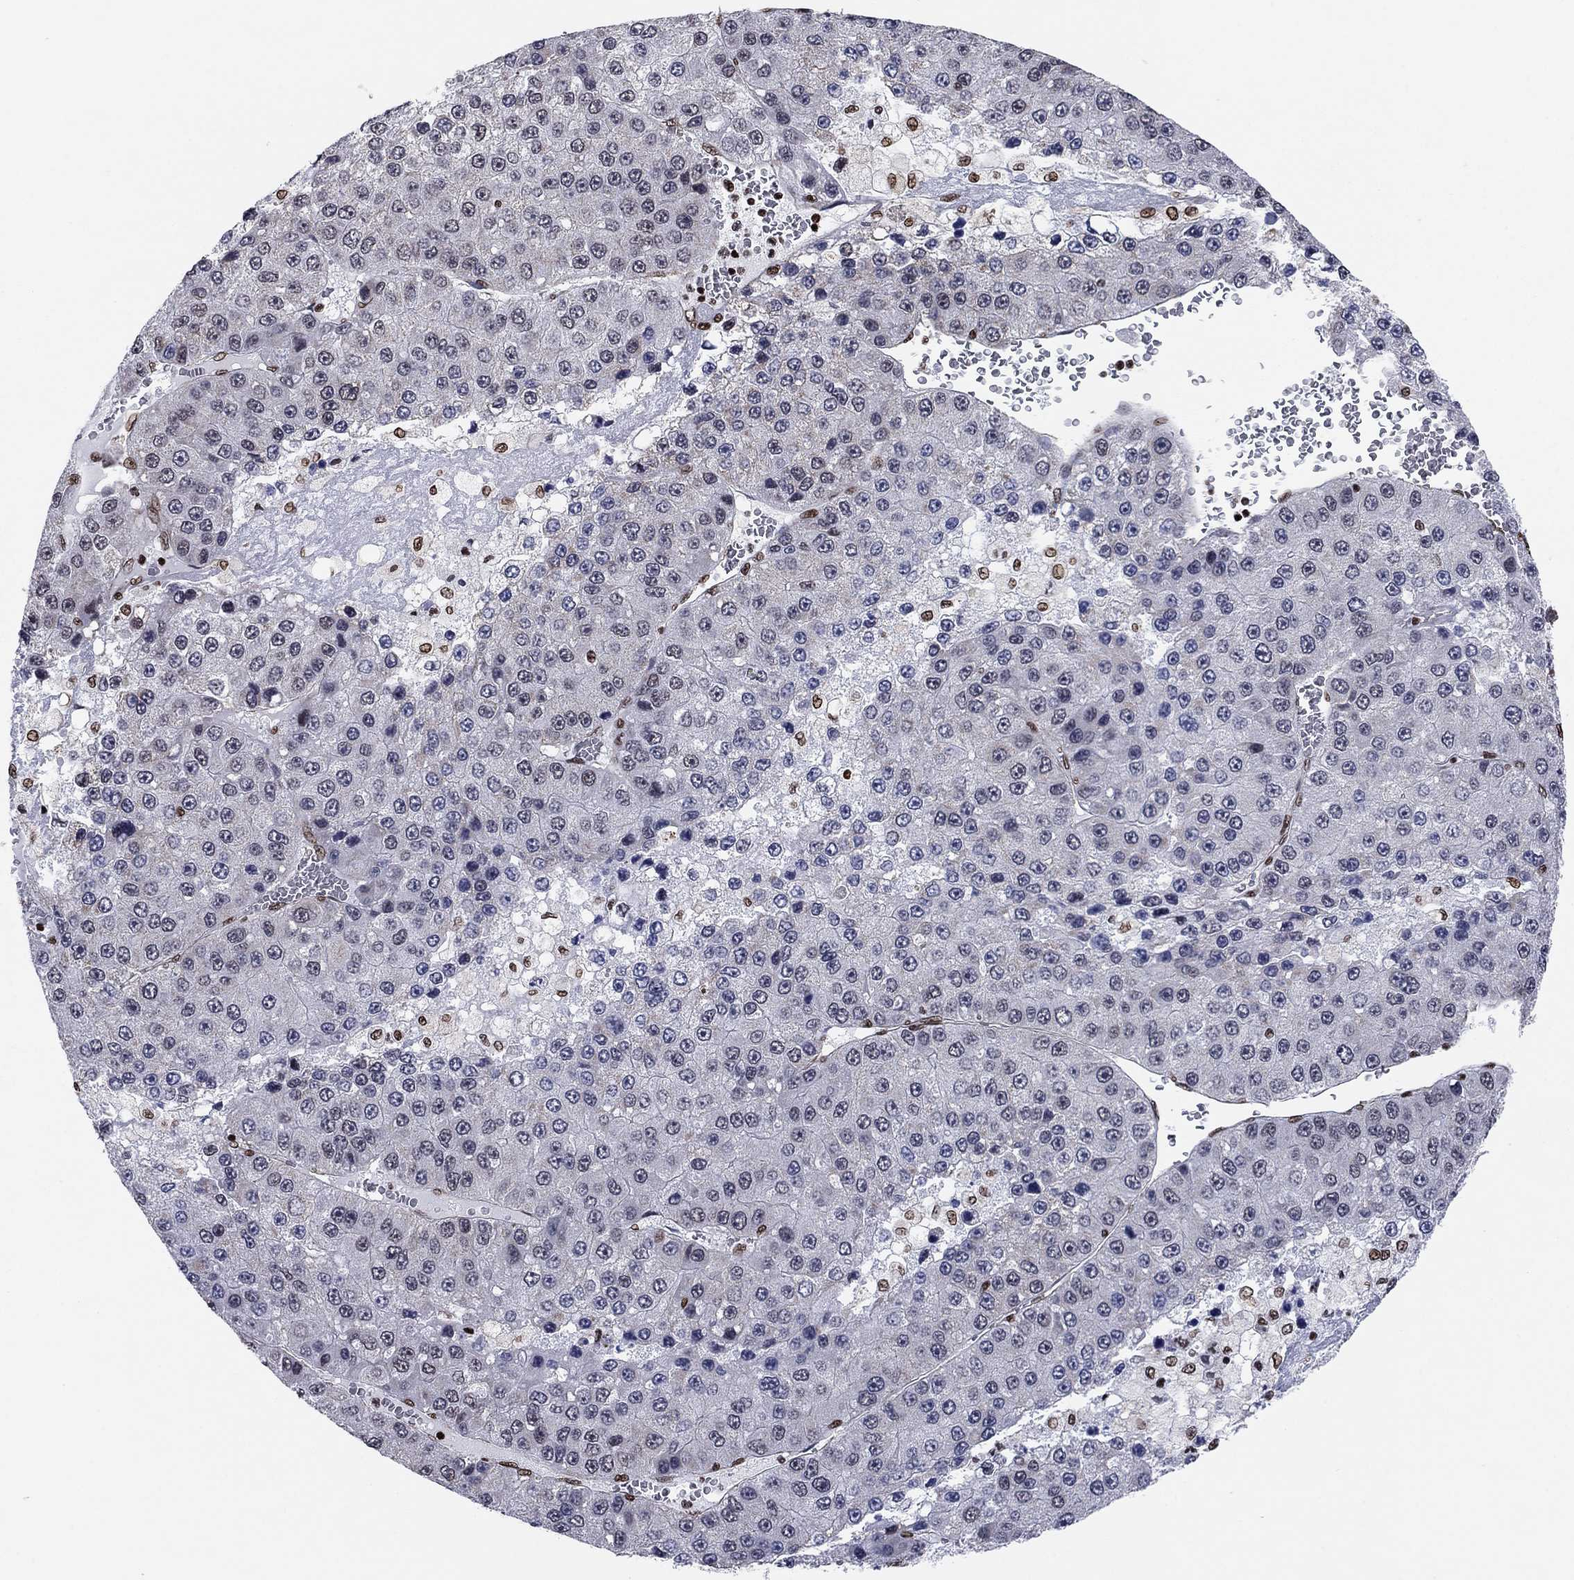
{"staining": {"intensity": "moderate", "quantity": "<25%", "location": "nuclear"}, "tissue": "liver cancer", "cell_type": "Tumor cells", "image_type": "cancer", "snomed": [{"axis": "morphology", "description": "Carcinoma, Hepatocellular, NOS"}, {"axis": "topography", "description": "Liver"}], "caption": "An IHC photomicrograph of neoplastic tissue is shown. Protein staining in brown highlights moderate nuclear positivity in liver hepatocellular carcinoma within tumor cells. (DAB = brown stain, brightfield microscopy at high magnification).", "gene": "N4BP2", "patient": {"sex": "female", "age": 73}}